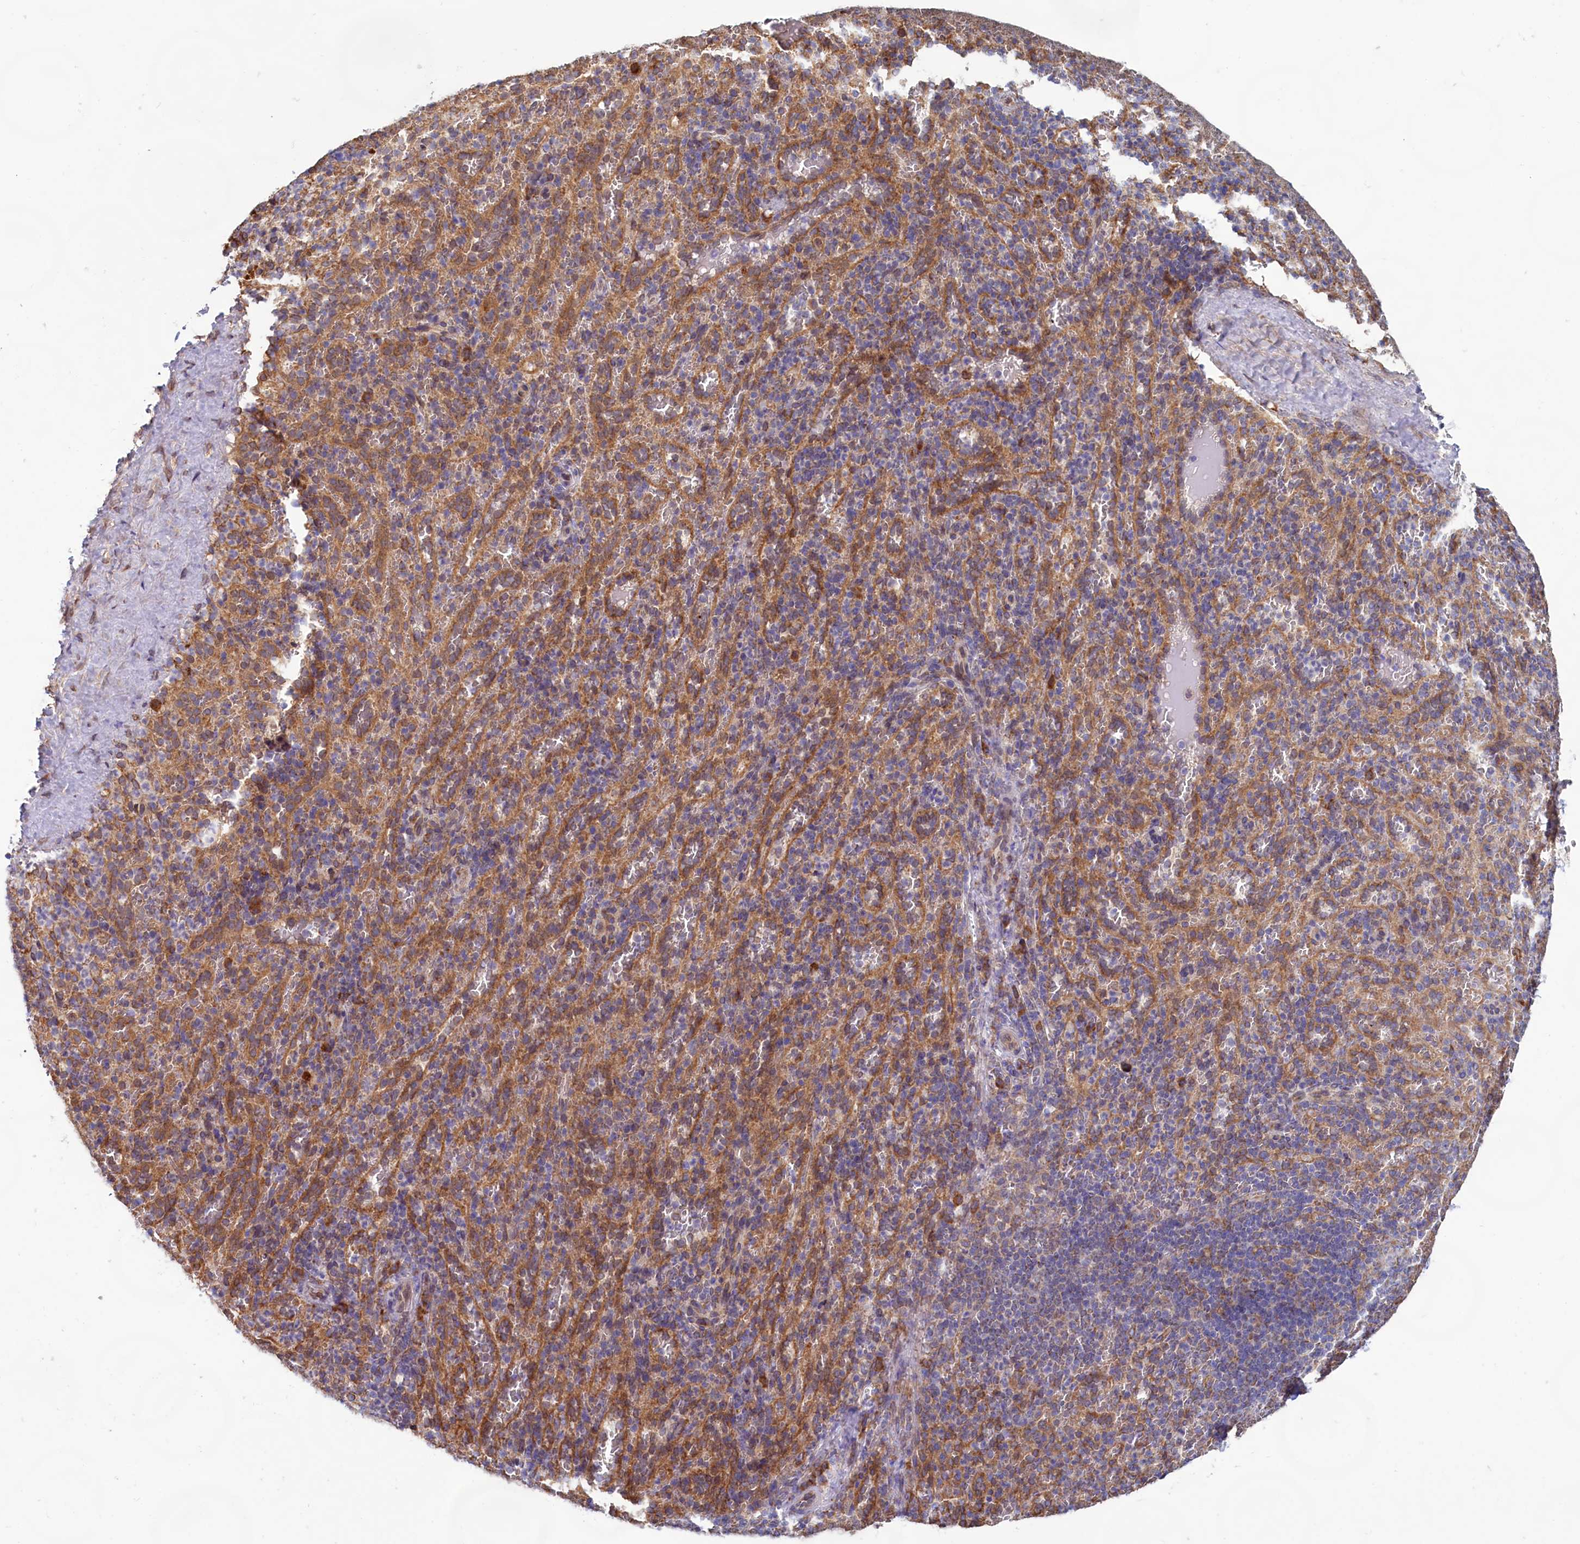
{"staining": {"intensity": "weak", "quantity": "<25%", "location": "cytoplasmic/membranous"}, "tissue": "spleen", "cell_type": "Cells in red pulp", "image_type": "normal", "snomed": [{"axis": "morphology", "description": "Normal tissue, NOS"}, {"axis": "topography", "description": "Spleen"}], "caption": "This photomicrograph is of benign spleen stained with immunohistochemistry to label a protein in brown with the nuclei are counter-stained blue. There is no positivity in cells in red pulp. Nuclei are stained in blue.", "gene": "TBC1D19", "patient": {"sex": "female", "age": 21}}